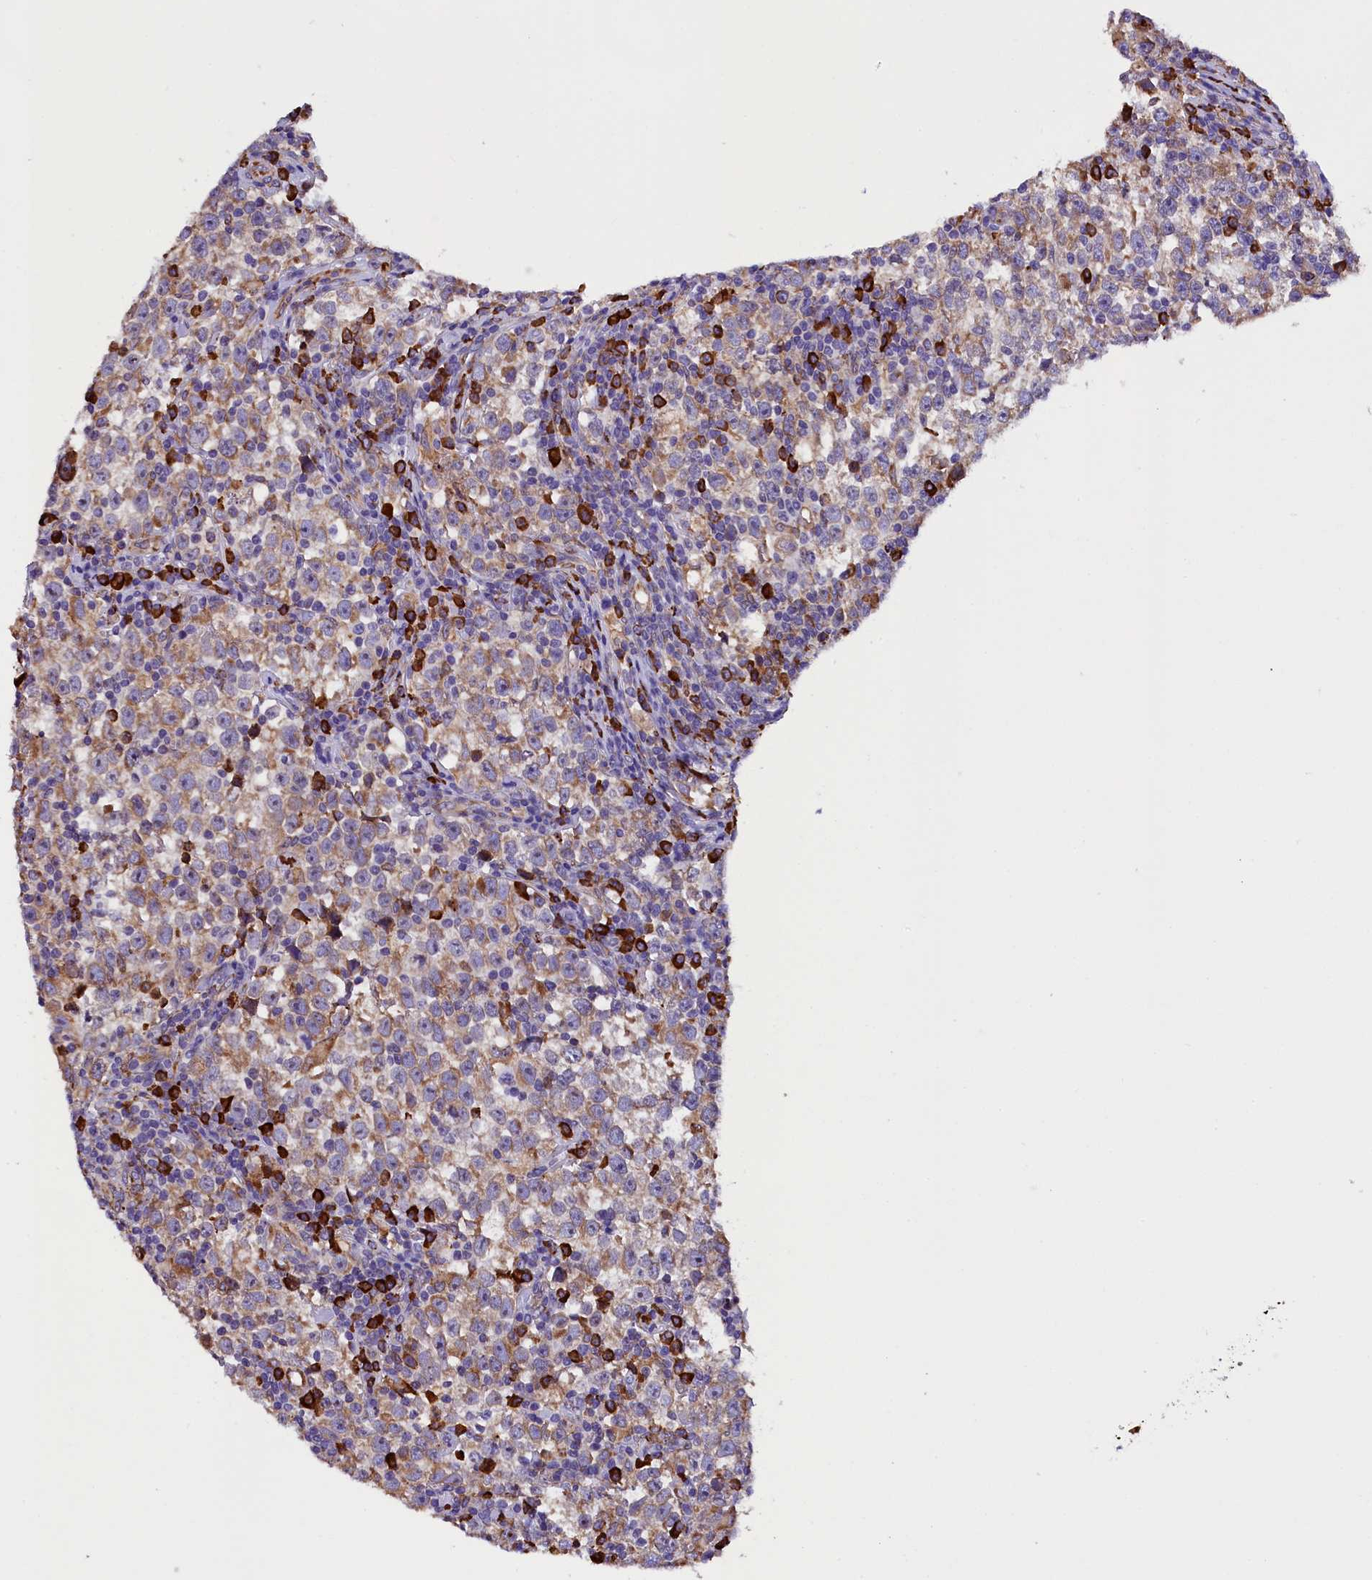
{"staining": {"intensity": "weak", "quantity": ">75%", "location": "cytoplasmic/membranous"}, "tissue": "testis cancer", "cell_type": "Tumor cells", "image_type": "cancer", "snomed": [{"axis": "morphology", "description": "Normal tissue, NOS"}, {"axis": "morphology", "description": "Seminoma, NOS"}, {"axis": "topography", "description": "Testis"}], "caption": "A brown stain highlights weak cytoplasmic/membranous expression of a protein in human testis seminoma tumor cells.", "gene": "CAPS2", "patient": {"sex": "male", "age": 43}}